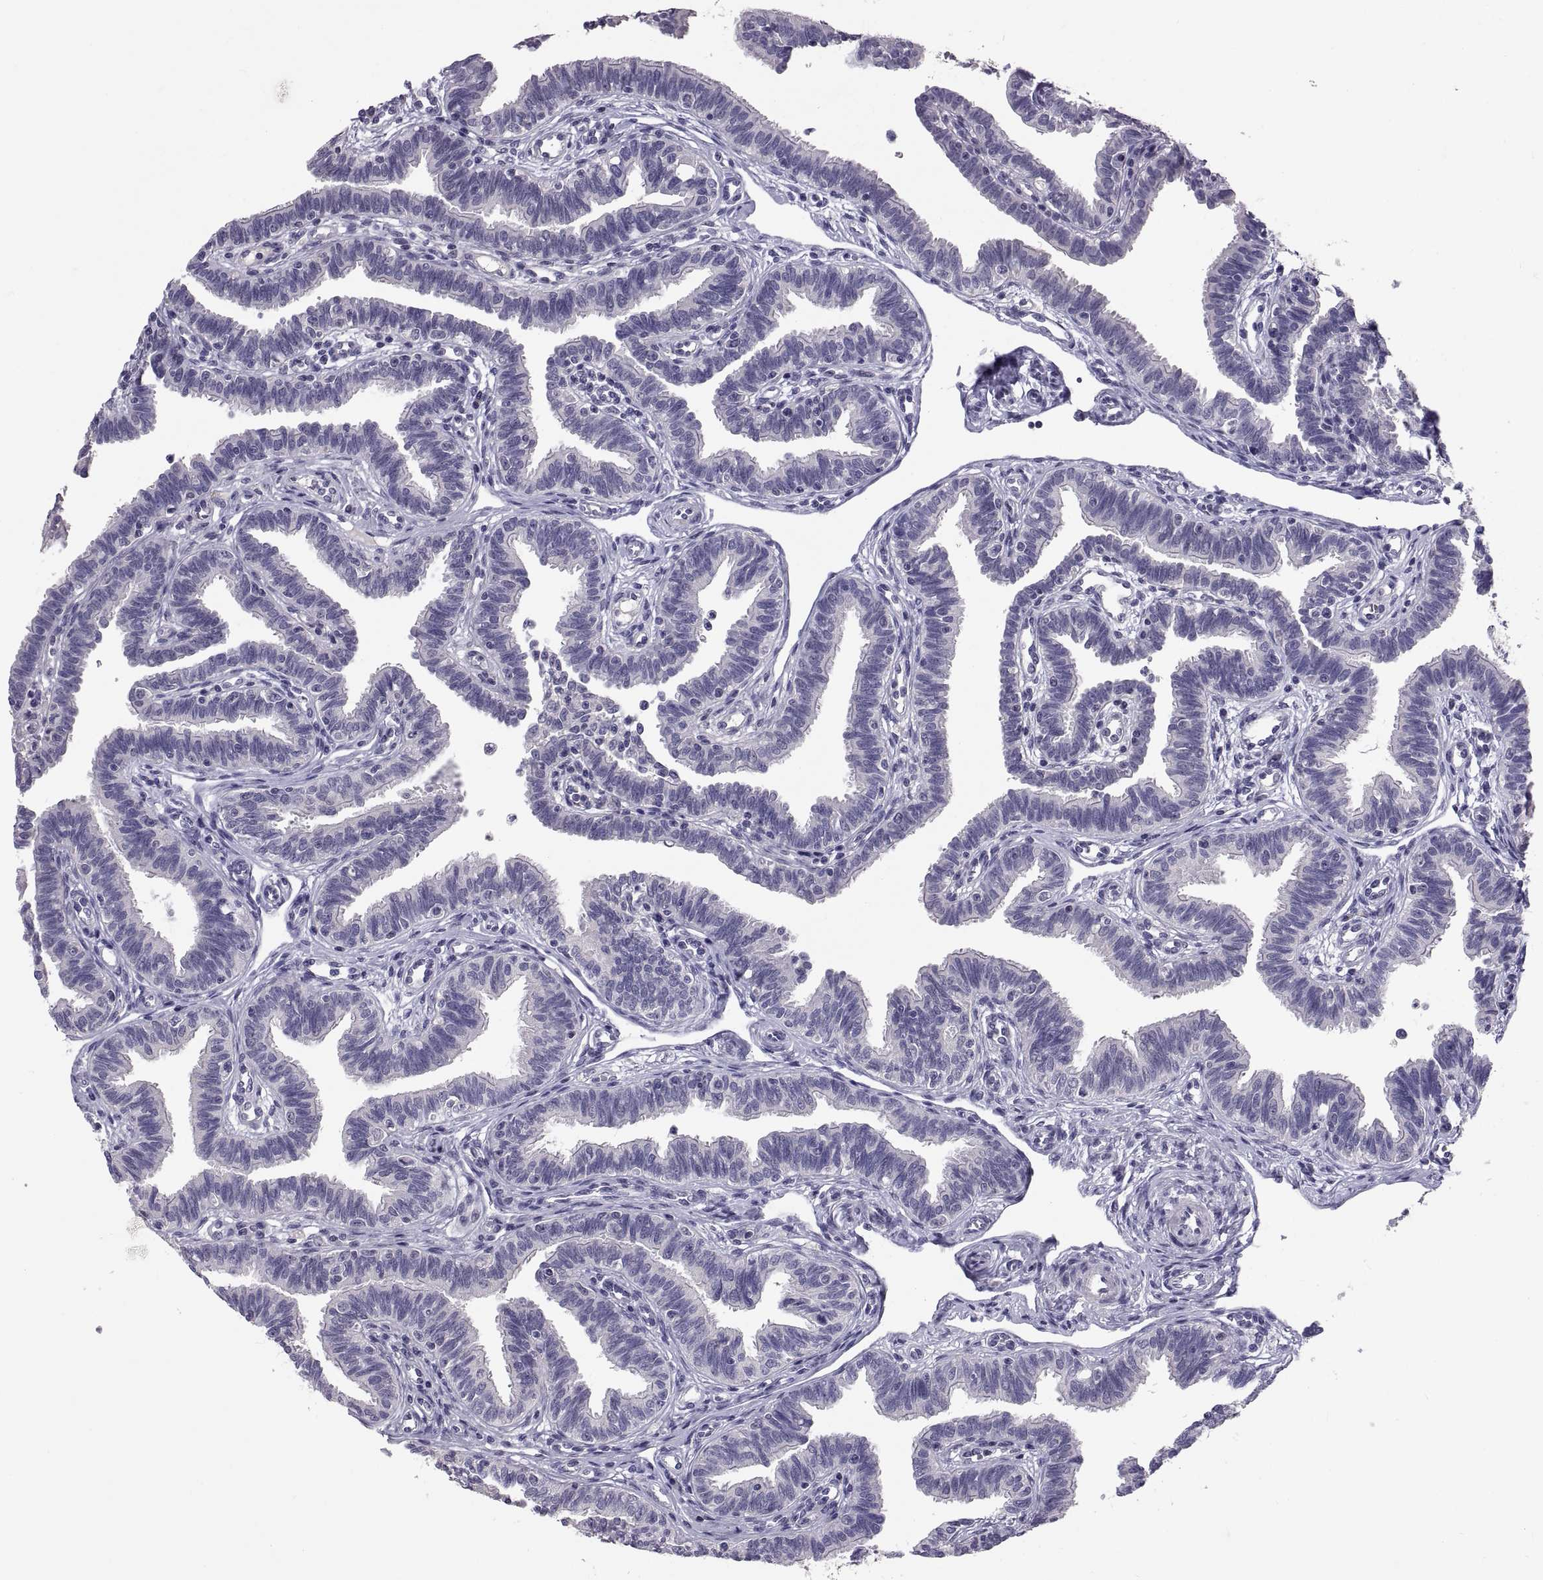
{"staining": {"intensity": "negative", "quantity": "none", "location": "none"}, "tissue": "fallopian tube", "cell_type": "Glandular cells", "image_type": "normal", "snomed": [{"axis": "morphology", "description": "Normal tissue, NOS"}, {"axis": "topography", "description": "Fallopian tube"}], "caption": "Glandular cells are negative for brown protein staining in unremarkable fallopian tube. Brightfield microscopy of IHC stained with DAB (3,3'-diaminobenzidine) (brown) and hematoxylin (blue), captured at high magnification.", "gene": "PTN", "patient": {"sex": "female", "age": 36}}